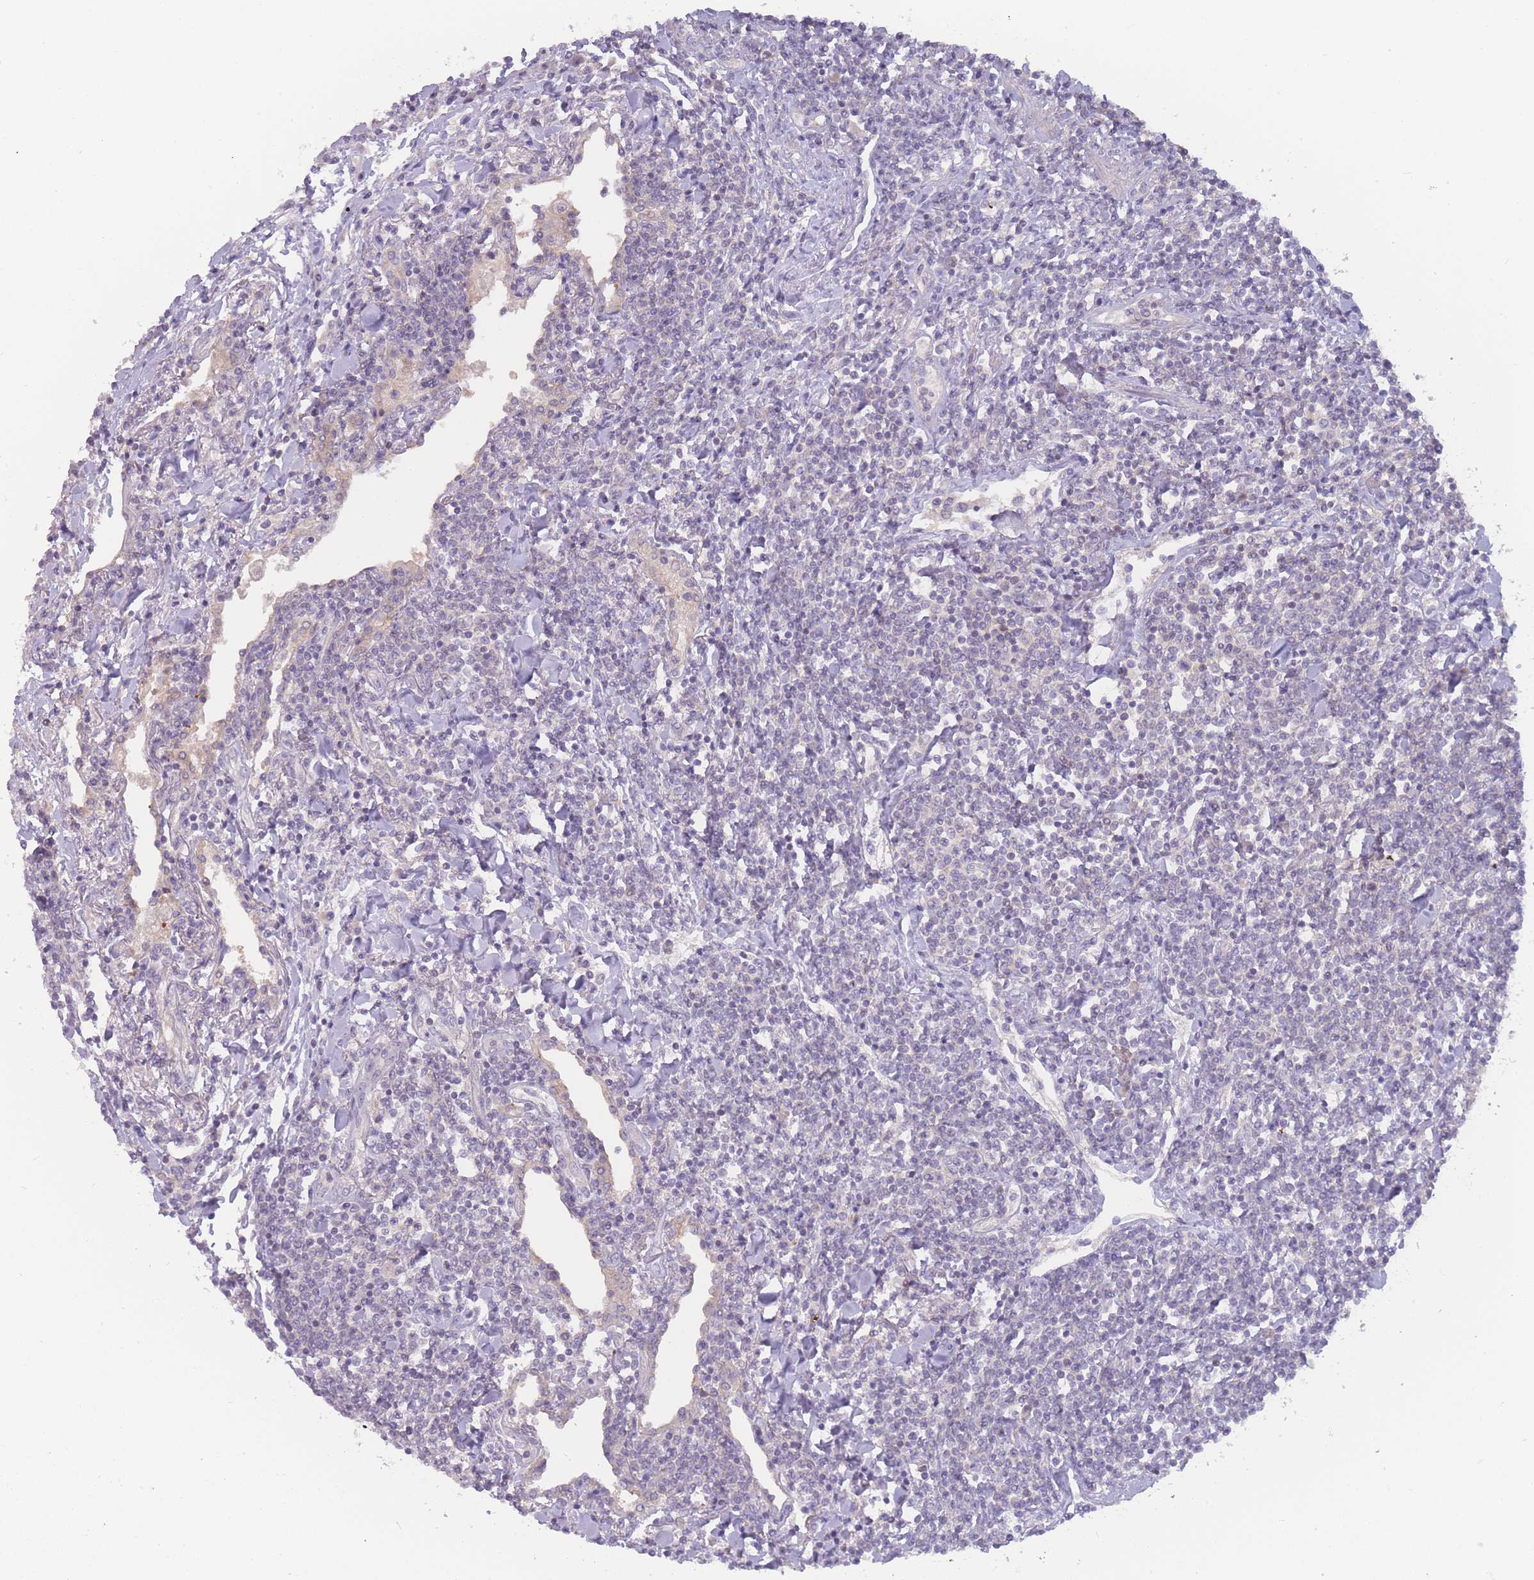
{"staining": {"intensity": "negative", "quantity": "none", "location": "none"}, "tissue": "lymphoma", "cell_type": "Tumor cells", "image_type": "cancer", "snomed": [{"axis": "morphology", "description": "Malignant lymphoma, non-Hodgkin's type, Low grade"}, {"axis": "topography", "description": "Lung"}], "caption": "A micrograph of human low-grade malignant lymphoma, non-Hodgkin's type is negative for staining in tumor cells.", "gene": "SPHKAP", "patient": {"sex": "female", "age": 71}}